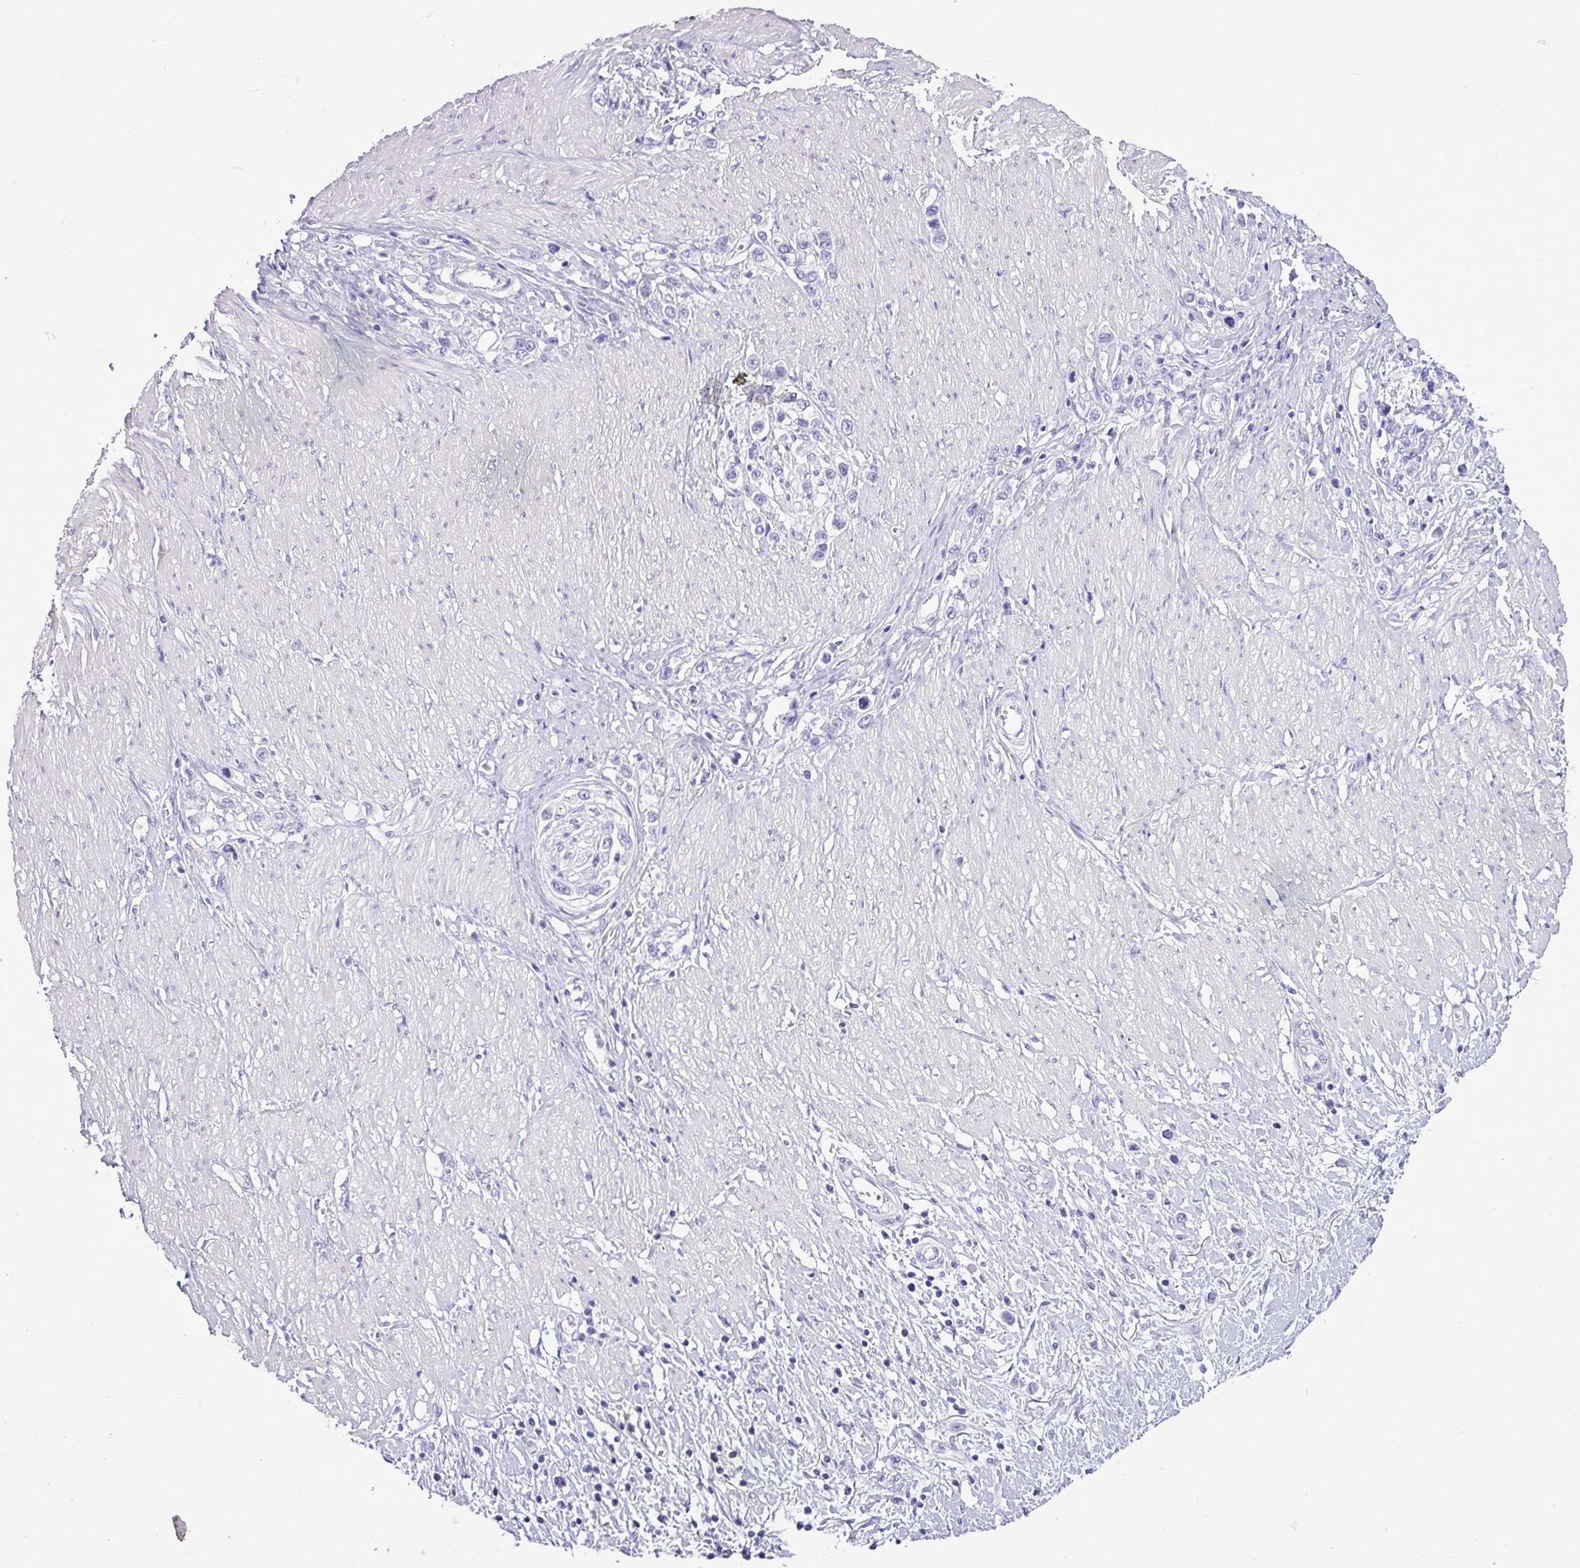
{"staining": {"intensity": "negative", "quantity": "none", "location": "none"}, "tissue": "stomach cancer", "cell_type": "Tumor cells", "image_type": "cancer", "snomed": [{"axis": "morphology", "description": "Normal tissue, NOS"}, {"axis": "morphology", "description": "Adenocarcinoma, NOS"}, {"axis": "topography", "description": "Stomach, upper"}, {"axis": "topography", "description": "Stomach"}], "caption": "Immunohistochemistry (IHC) of stomach cancer reveals no expression in tumor cells.", "gene": "RBMXL2", "patient": {"sex": "female", "age": 65}}